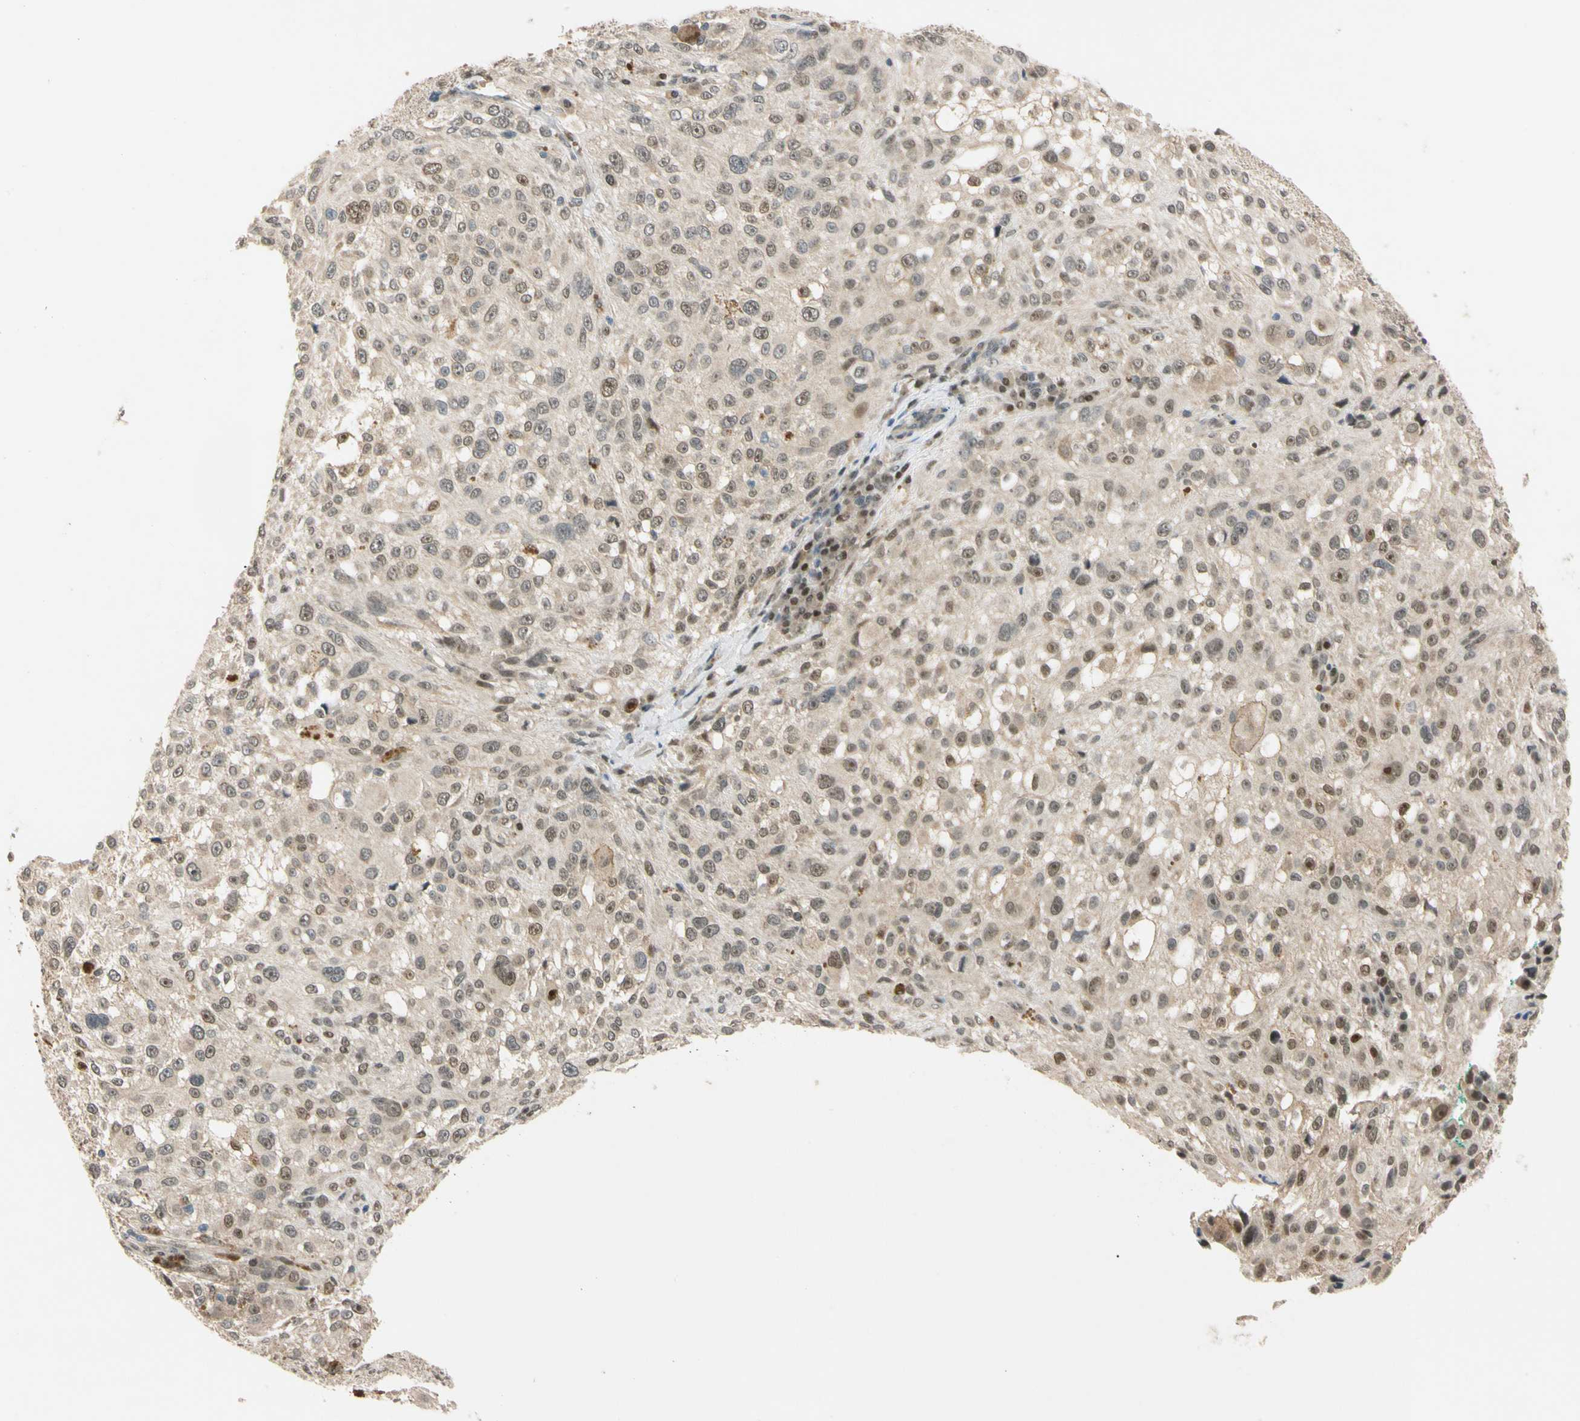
{"staining": {"intensity": "moderate", "quantity": ">75%", "location": "cytoplasmic/membranous,nuclear"}, "tissue": "melanoma", "cell_type": "Tumor cells", "image_type": "cancer", "snomed": [{"axis": "morphology", "description": "Necrosis, NOS"}, {"axis": "morphology", "description": "Malignant melanoma, NOS"}, {"axis": "topography", "description": "Skin"}], "caption": "Immunohistochemical staining of melanoma demonstrates moderate cytoplasmic/membranous and nuclear protein staining in approximately >75% of tumor cells.", "gene": "RIOX2", "patient": {"sex": "female", "age": 87}}